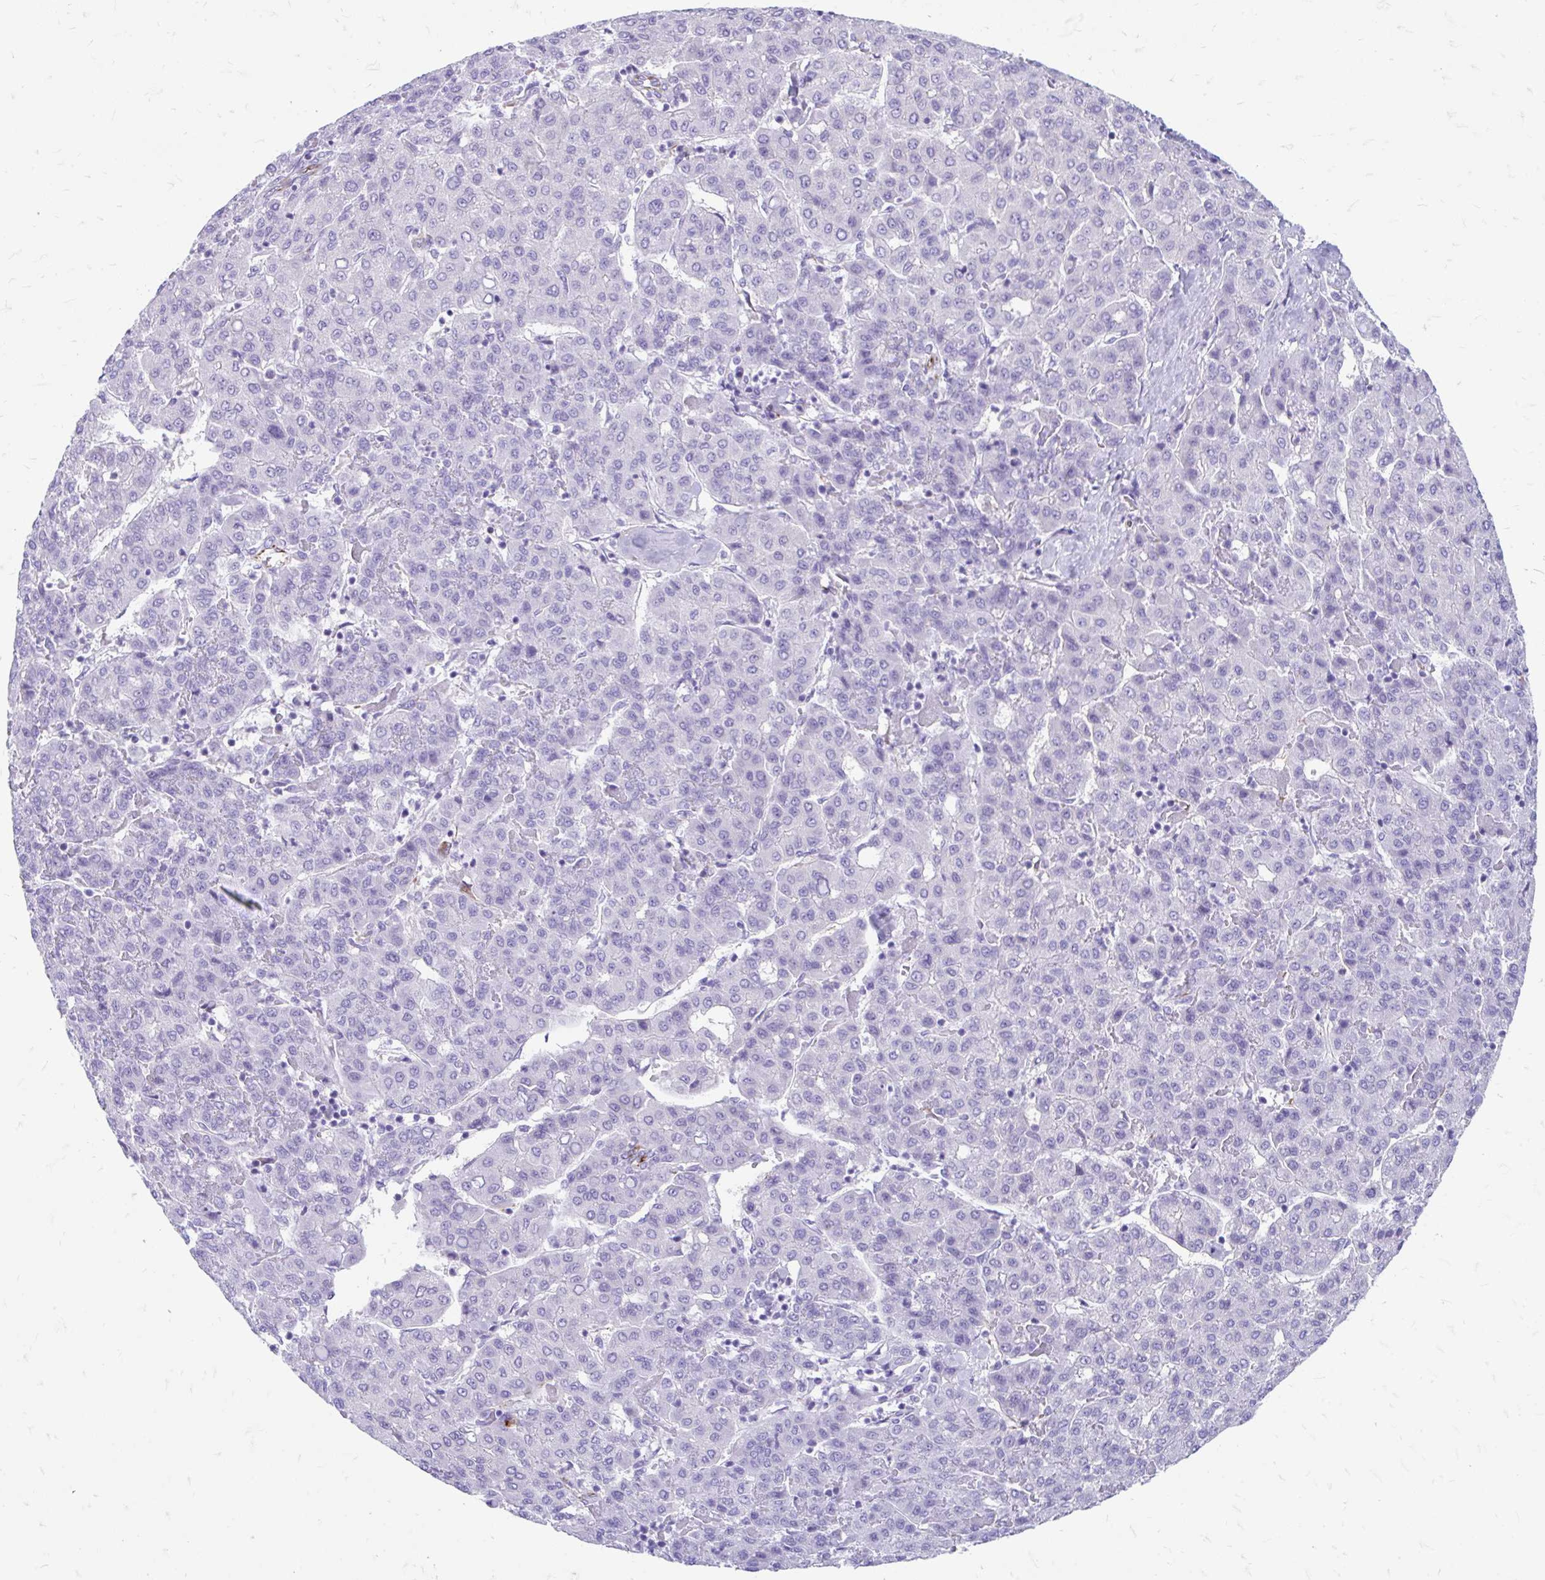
{"staining": {"intensity": "negative", "quantity": "none", "location": "none"}, "tissue": "liver cancer", "cell_type": "Tumor cells", "image_type": "cancer", "snomed": [{"axis": "morphology", "description": "Carcinoma, Hepatocellular, NOS"}, {"axis": "topography", "description": "Liver"}], "caption": "Tumor cells are negative for protein expression in human liver cancer (hepatocellular carcinoma).", "gene": "ZNF699", "patient": {"sex": "male", "age": 65}}